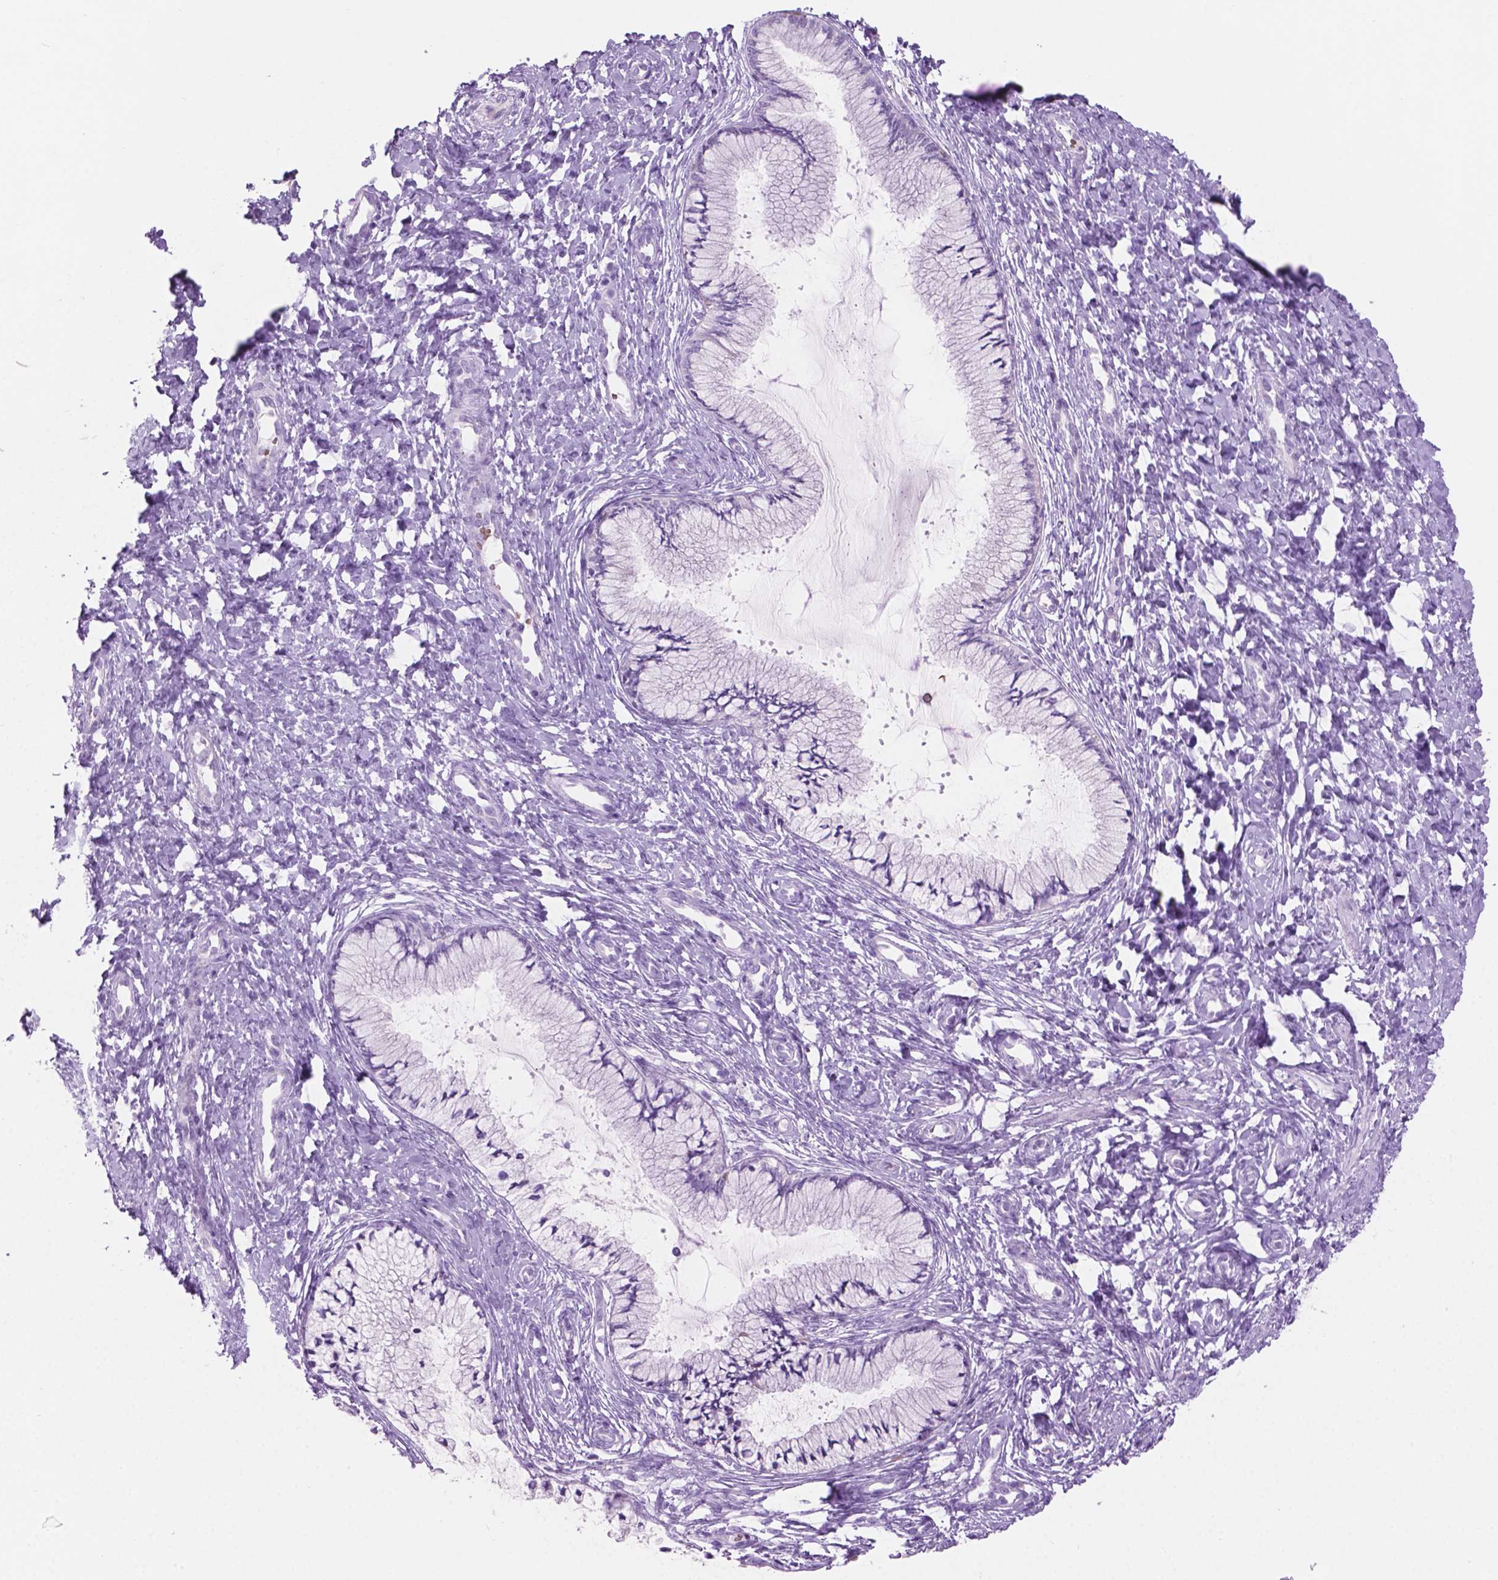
{"staining": {"intensity": "negative", "quantity": "none", "location": "none"}, "tissue": "cervix", "cell_type": "Glandular cells", "image_type": "normal", "snomed": [{"axis": "morphology", "description": "Normal tissue, NOS"}, {"axis": "topography", "description": "Cervix"}], "caption": "There is no significant positivity in glandular cells of cervix. (DAB immunohistochemistry (IHC) with hematoxylin counter stain).", "gene": "GRIN2B", "patient": {"sex": "female", "age": 37}}